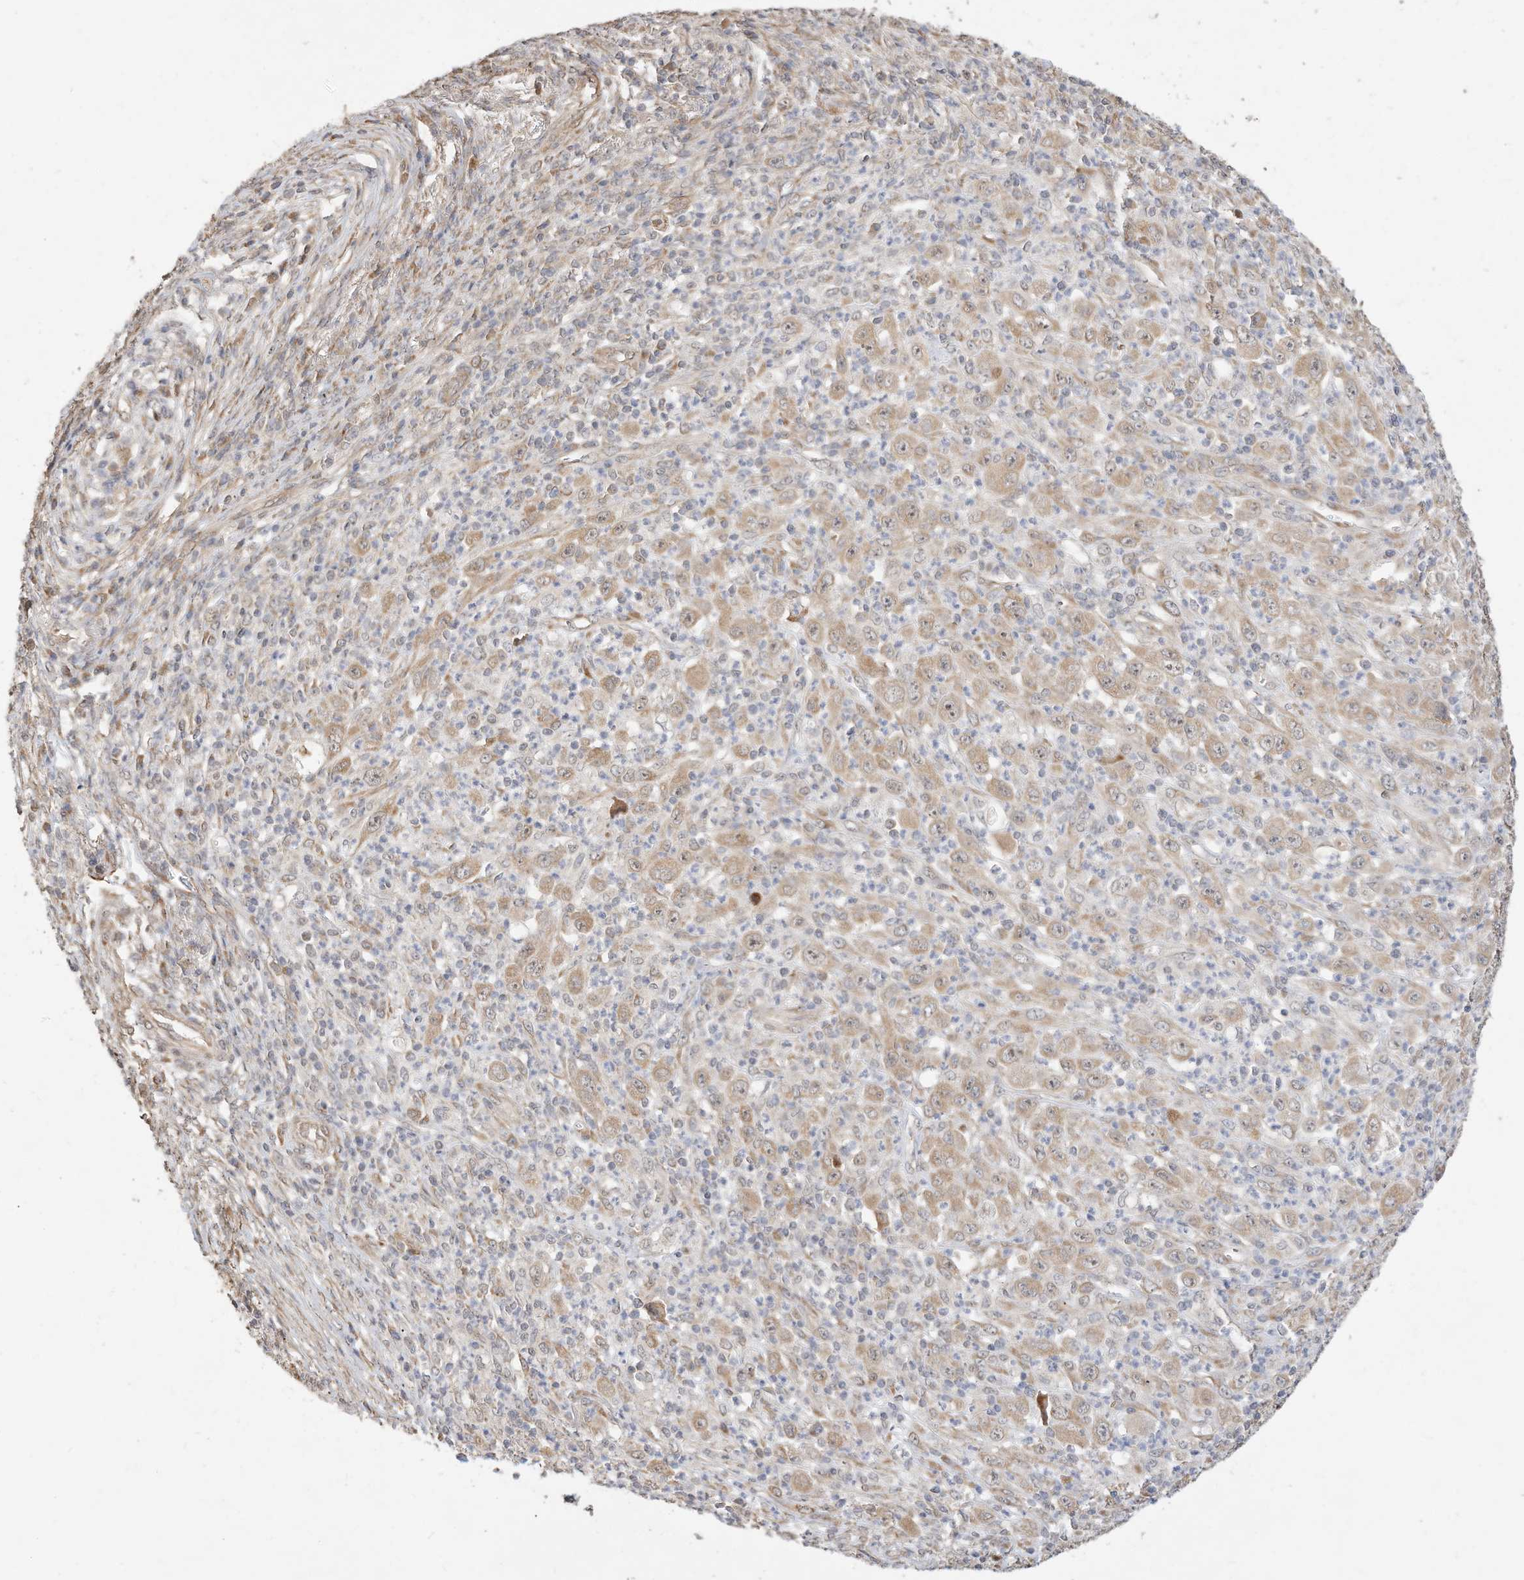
{"staining": {"intensity": "weak", "quantity": "25%-75%", "location": "cytoplasmic/membranous"}, "tissue": "melanoma", "cell_type": "Tumor cells", "image_type": "cancer", "snomed": [{"axis": "morphology", "description": "Malignant melanoma, Metastatic site"}, {"axis": "topography", "description": "Skin"}], "caption": "A micrograph of human malignant melanoma (metastatic site) stained for a protein exhibits weak cytoplasmic/membranous brown staining in tumor cells.", "gene": "CAGE1", "patient": {"sex": "female", "age": 56}}